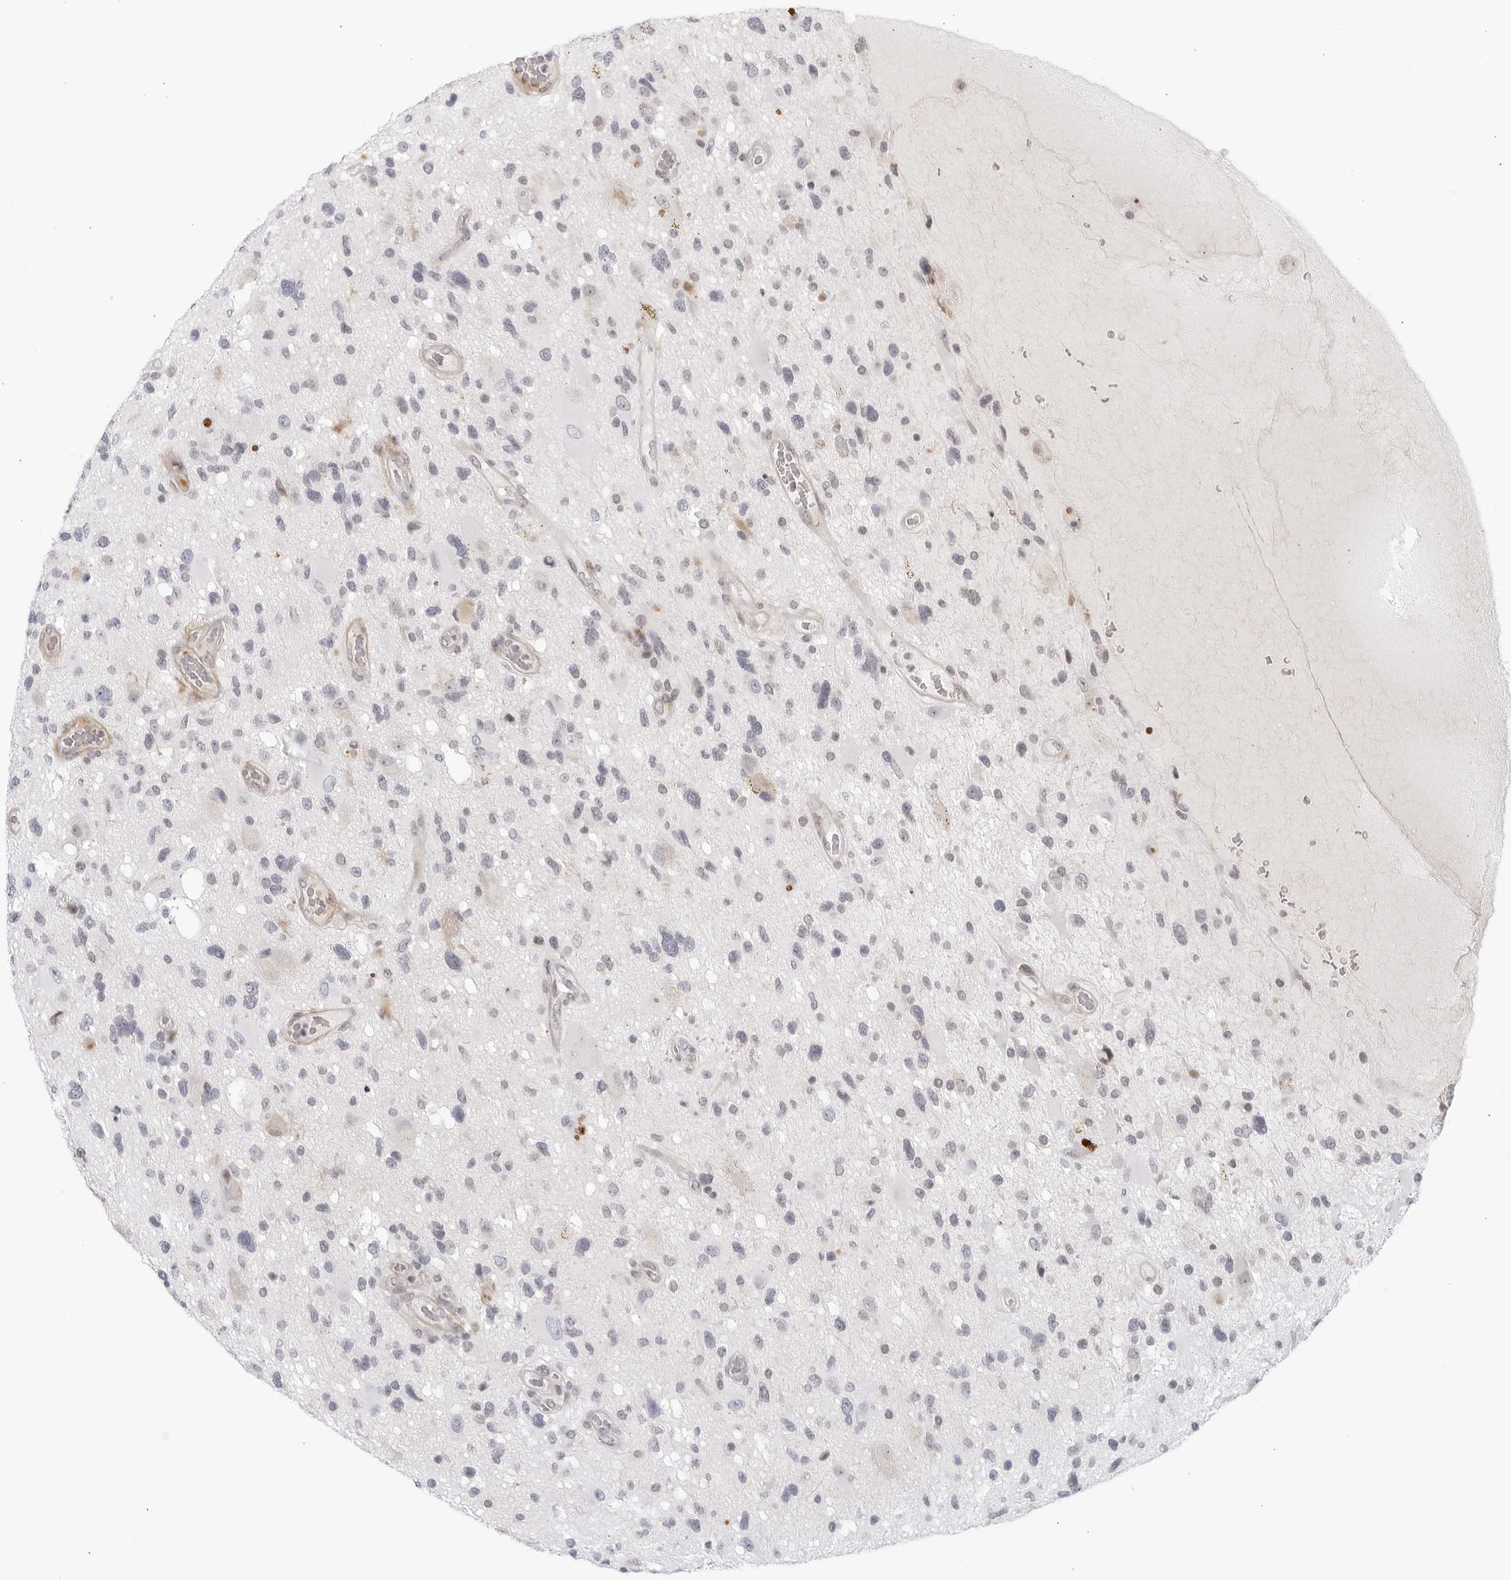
{"staining": {"intensity": "negative", "quantity": "none", "location": "none"}, "tissue": "glioma", "cell_type": "Tumor cells", "image_type": "cancer", "snomed": [{"axis": "morphology", "description": "Glioma, malignant, High grade"}, {"axis": "topography", "description": "Brain"}], "caption": "IHC photomicrograph of human glioma stained for a protein (brown), which reveals no positivity in tumor cells.", "gene": "WDTC1", "patient": {"sex": "male", "age": 33}}